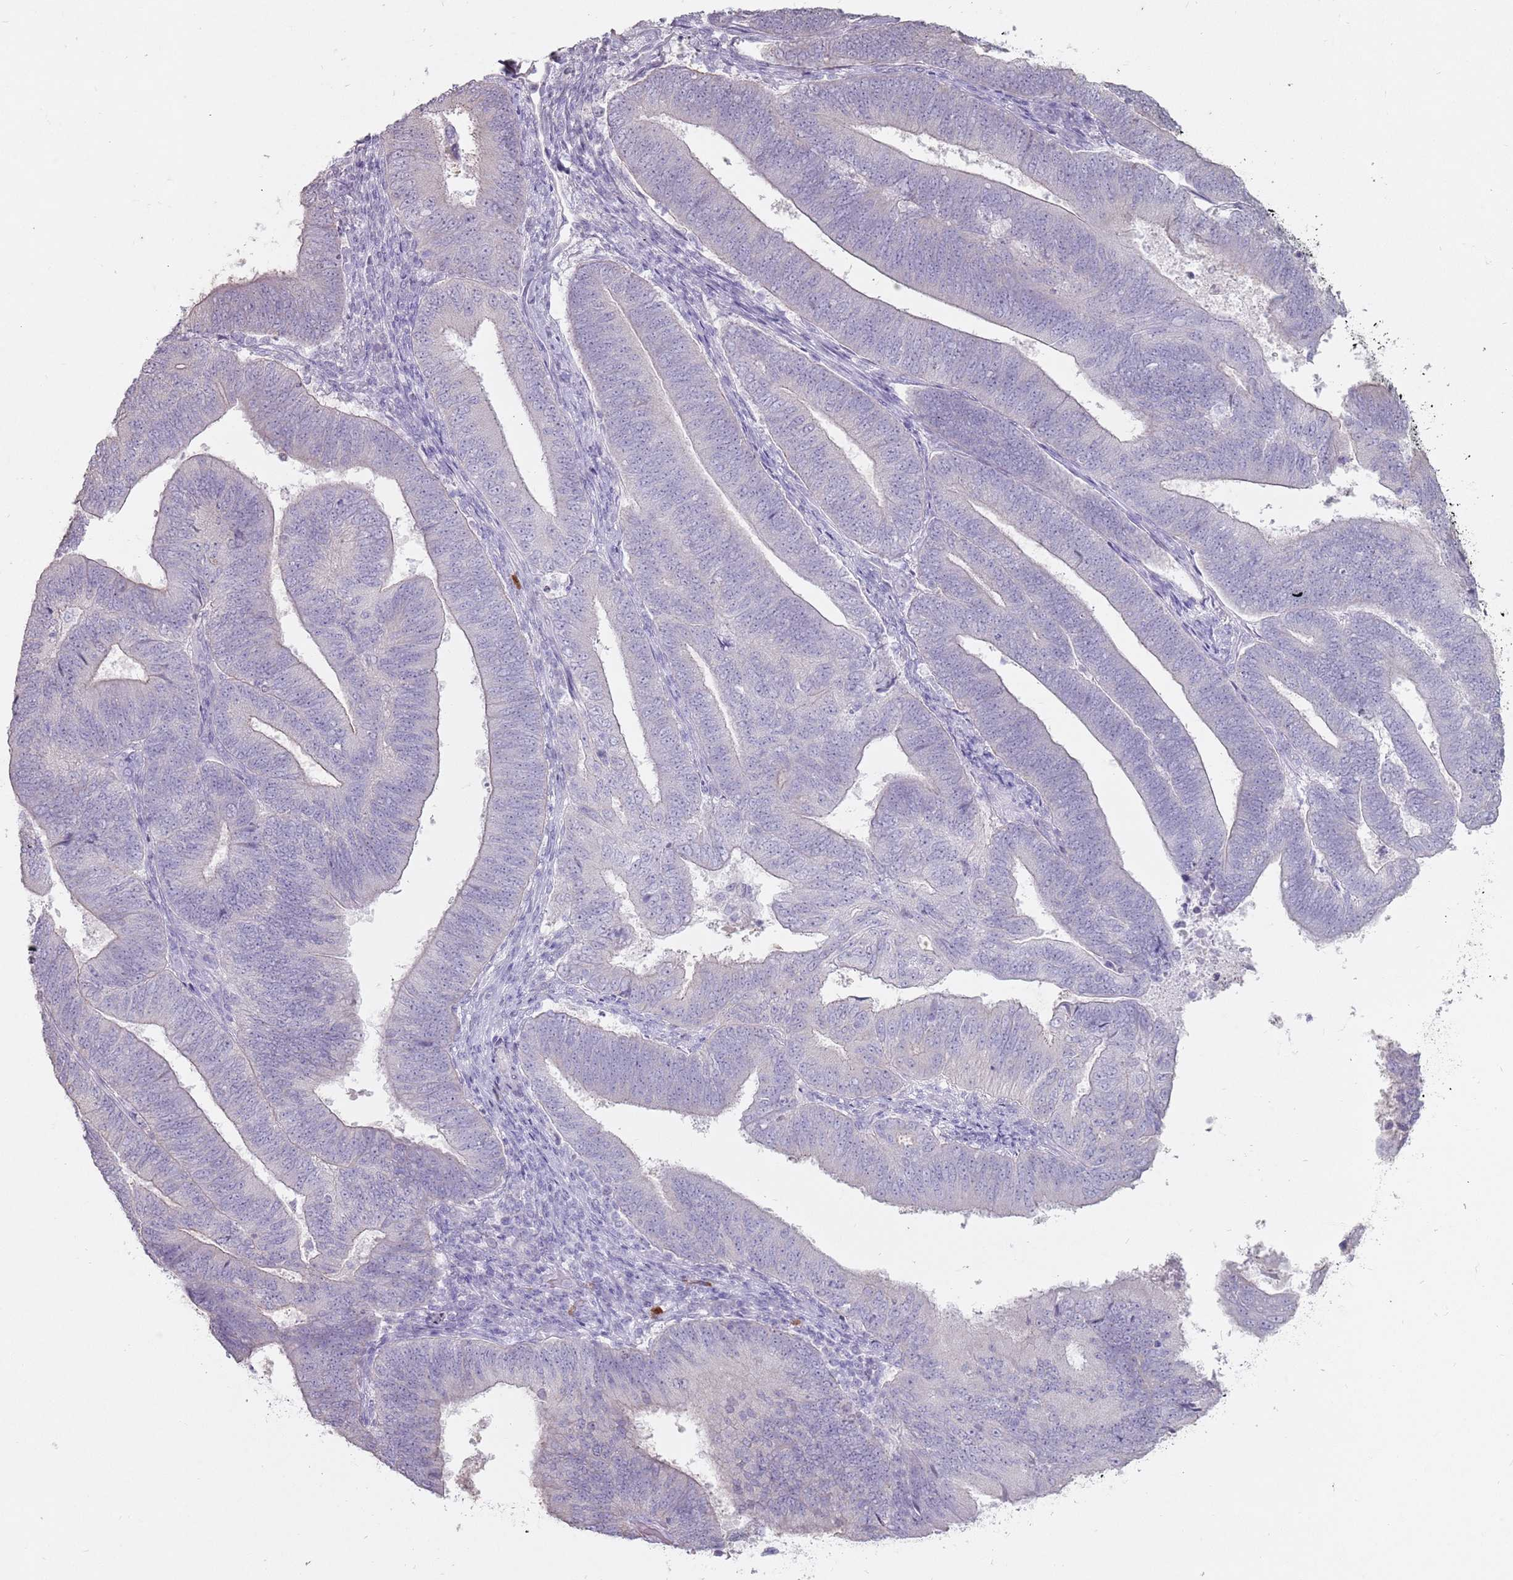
{"staining": {"intensity": "negative", "quantity": "none", "location": "none"}, "tissue": "endometrial cancer", "cell_type": "Tumor cells", "image_type": "cancer", "snomed": [{"axis": "morphology", "description": "Adenocarcinoma, NOS"}, {"axis": "topography", "description": "Endometrium"}], "caption": "This is an IHC micrograph of human endometrial adenocarcinoma. There is no positivity in tumor cells.", "gene": "STYK1", "patient": {"sex": "female", "age": 70}}